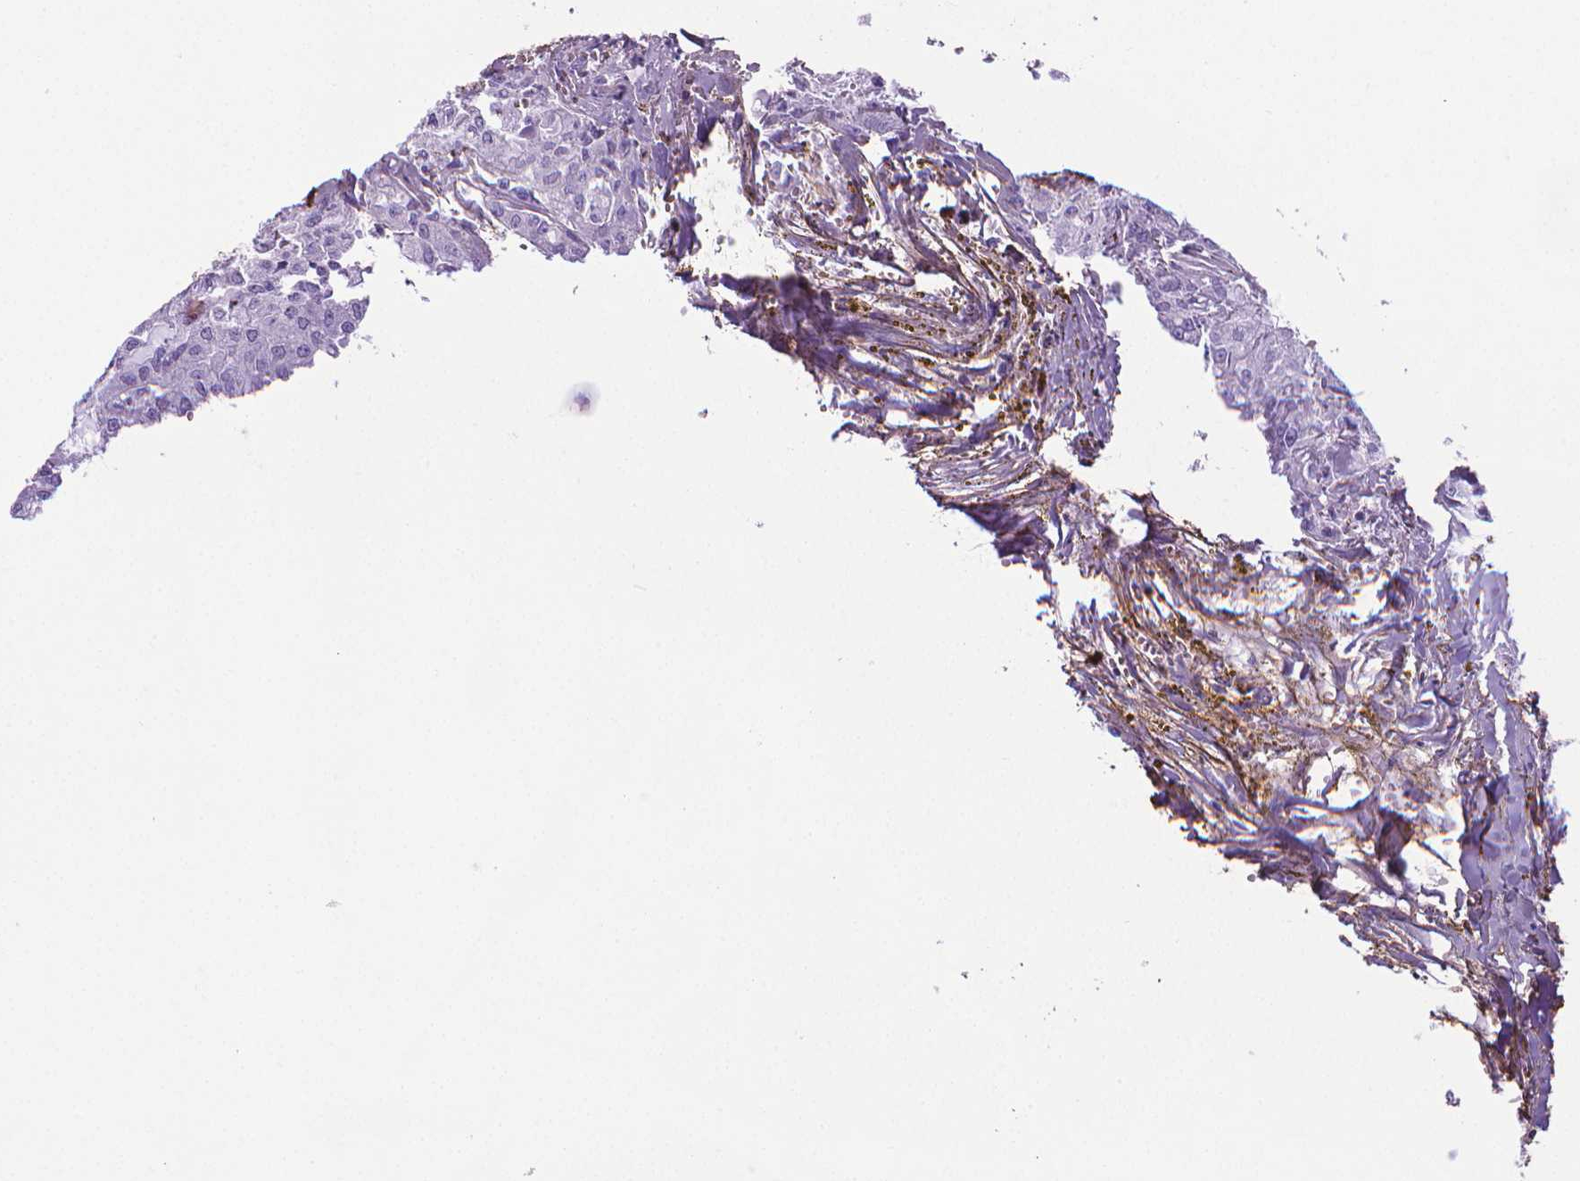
{"staining": {"intensity": "negative", "quantity": "none", "location": "none"}, "tissue": "head and neck cancer", "cell_type": "Tumor cells", "image_type": "cancer", "snomed": [{"axis": "morphology", "description": "Adenocarcinoma, NOS"}, {"axis": "topography", "description": "Head-Neck"}], "caption": "This is an IHC image of human head and neck cancer. There is no staining in tumor cells.", "gene": "MFAP2", "patient": {"sex": "male", "age": 64}}